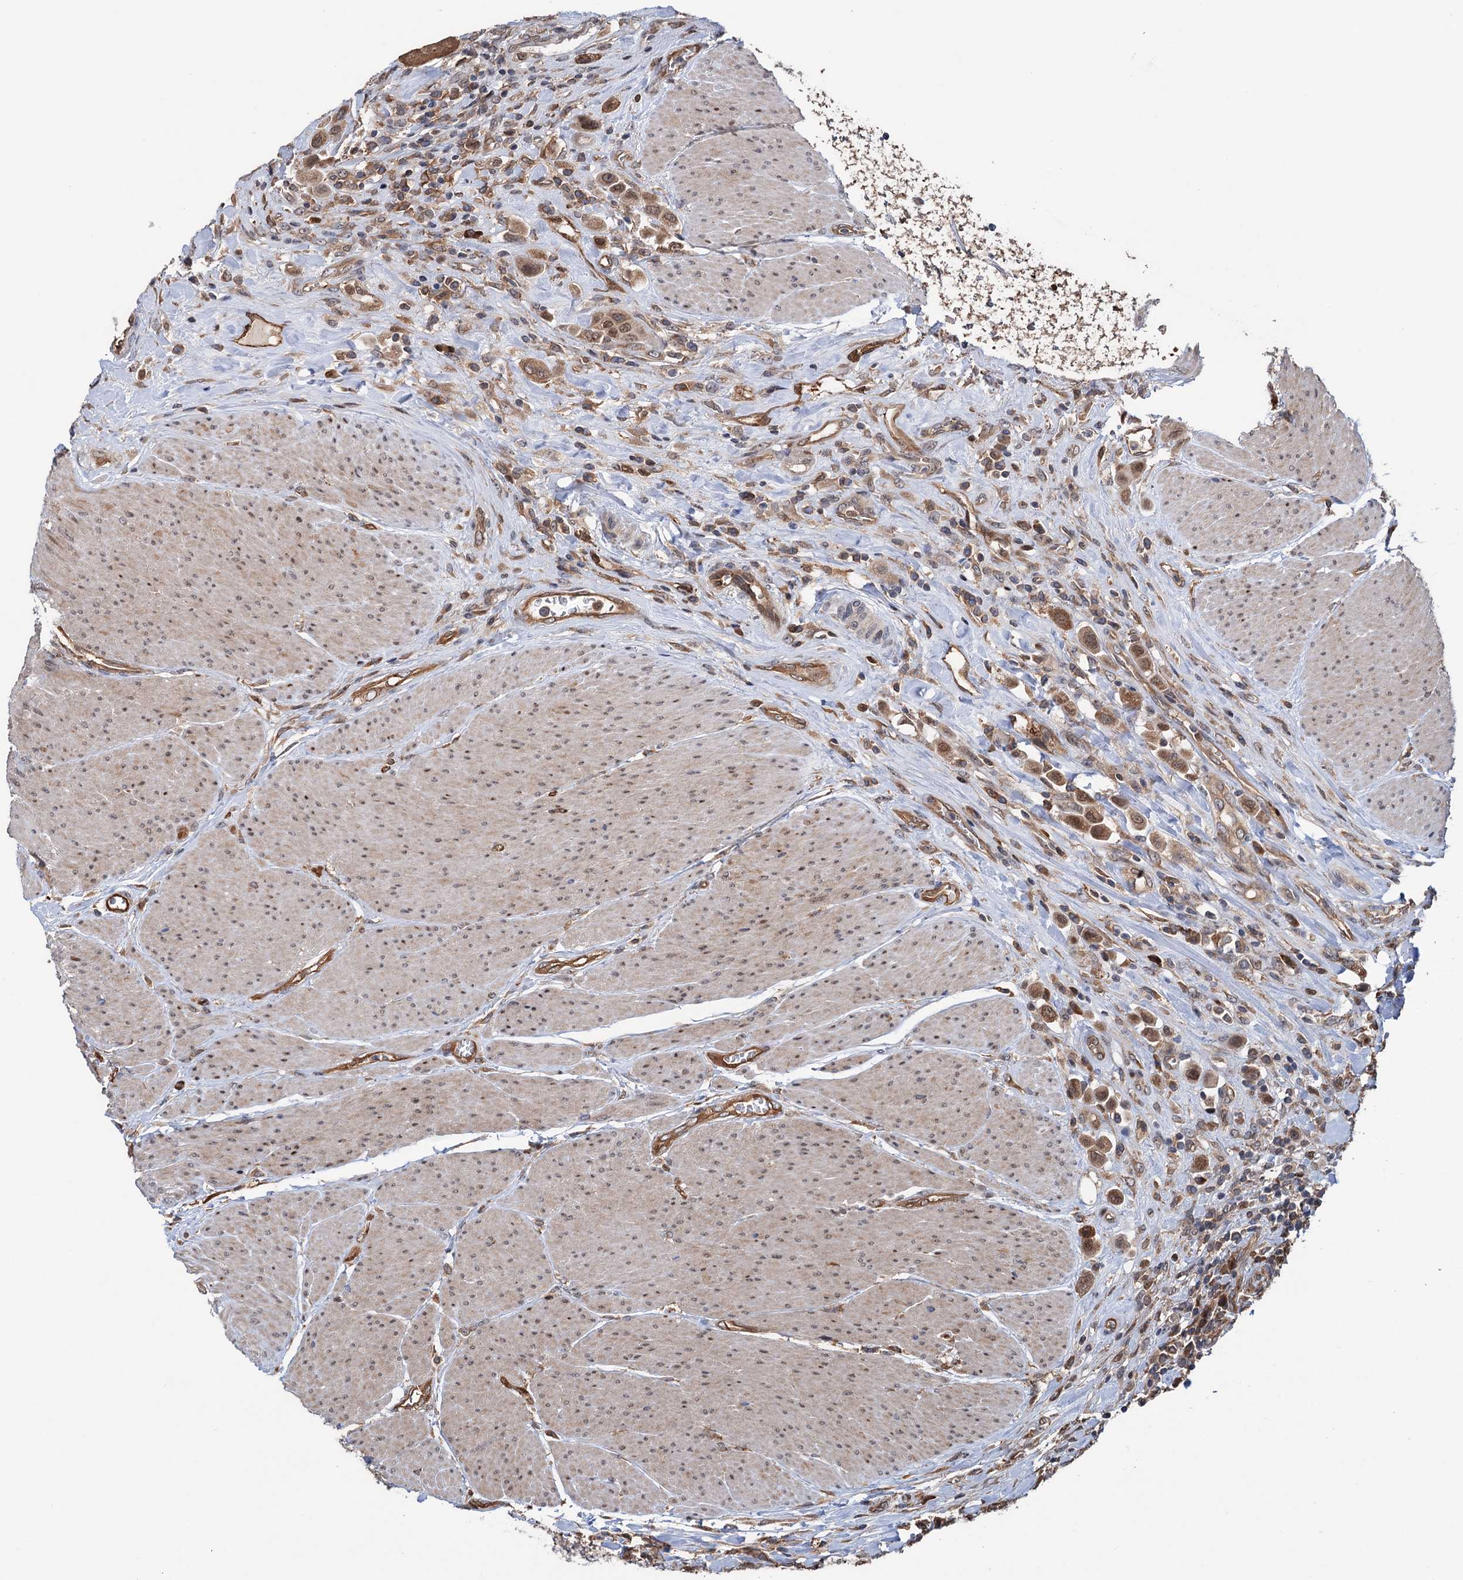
{"staining": {"intensity": "moderate", "quantity": ">75%", "location": "cytoplasmic/membranous,nuclear"}, "tissue": "urothelial cancer", "cell_type": "Tumor cells", "image_type": "cancer", "snomed": [{"axis": "morphology", "description": "Urothelial carcinoma, High grade"}, {"axis": "topography", "description": "Urinary bladder"}], "caption": "Tumor cells demonstrate medium levels of moderate cytoplasmic/membranous and nuclear staining in approximately >75% of cells in human high-grade urothelial carcinoma.", "gene": "NCAPD2", "patient": {"sex": "male", "age": 50}}